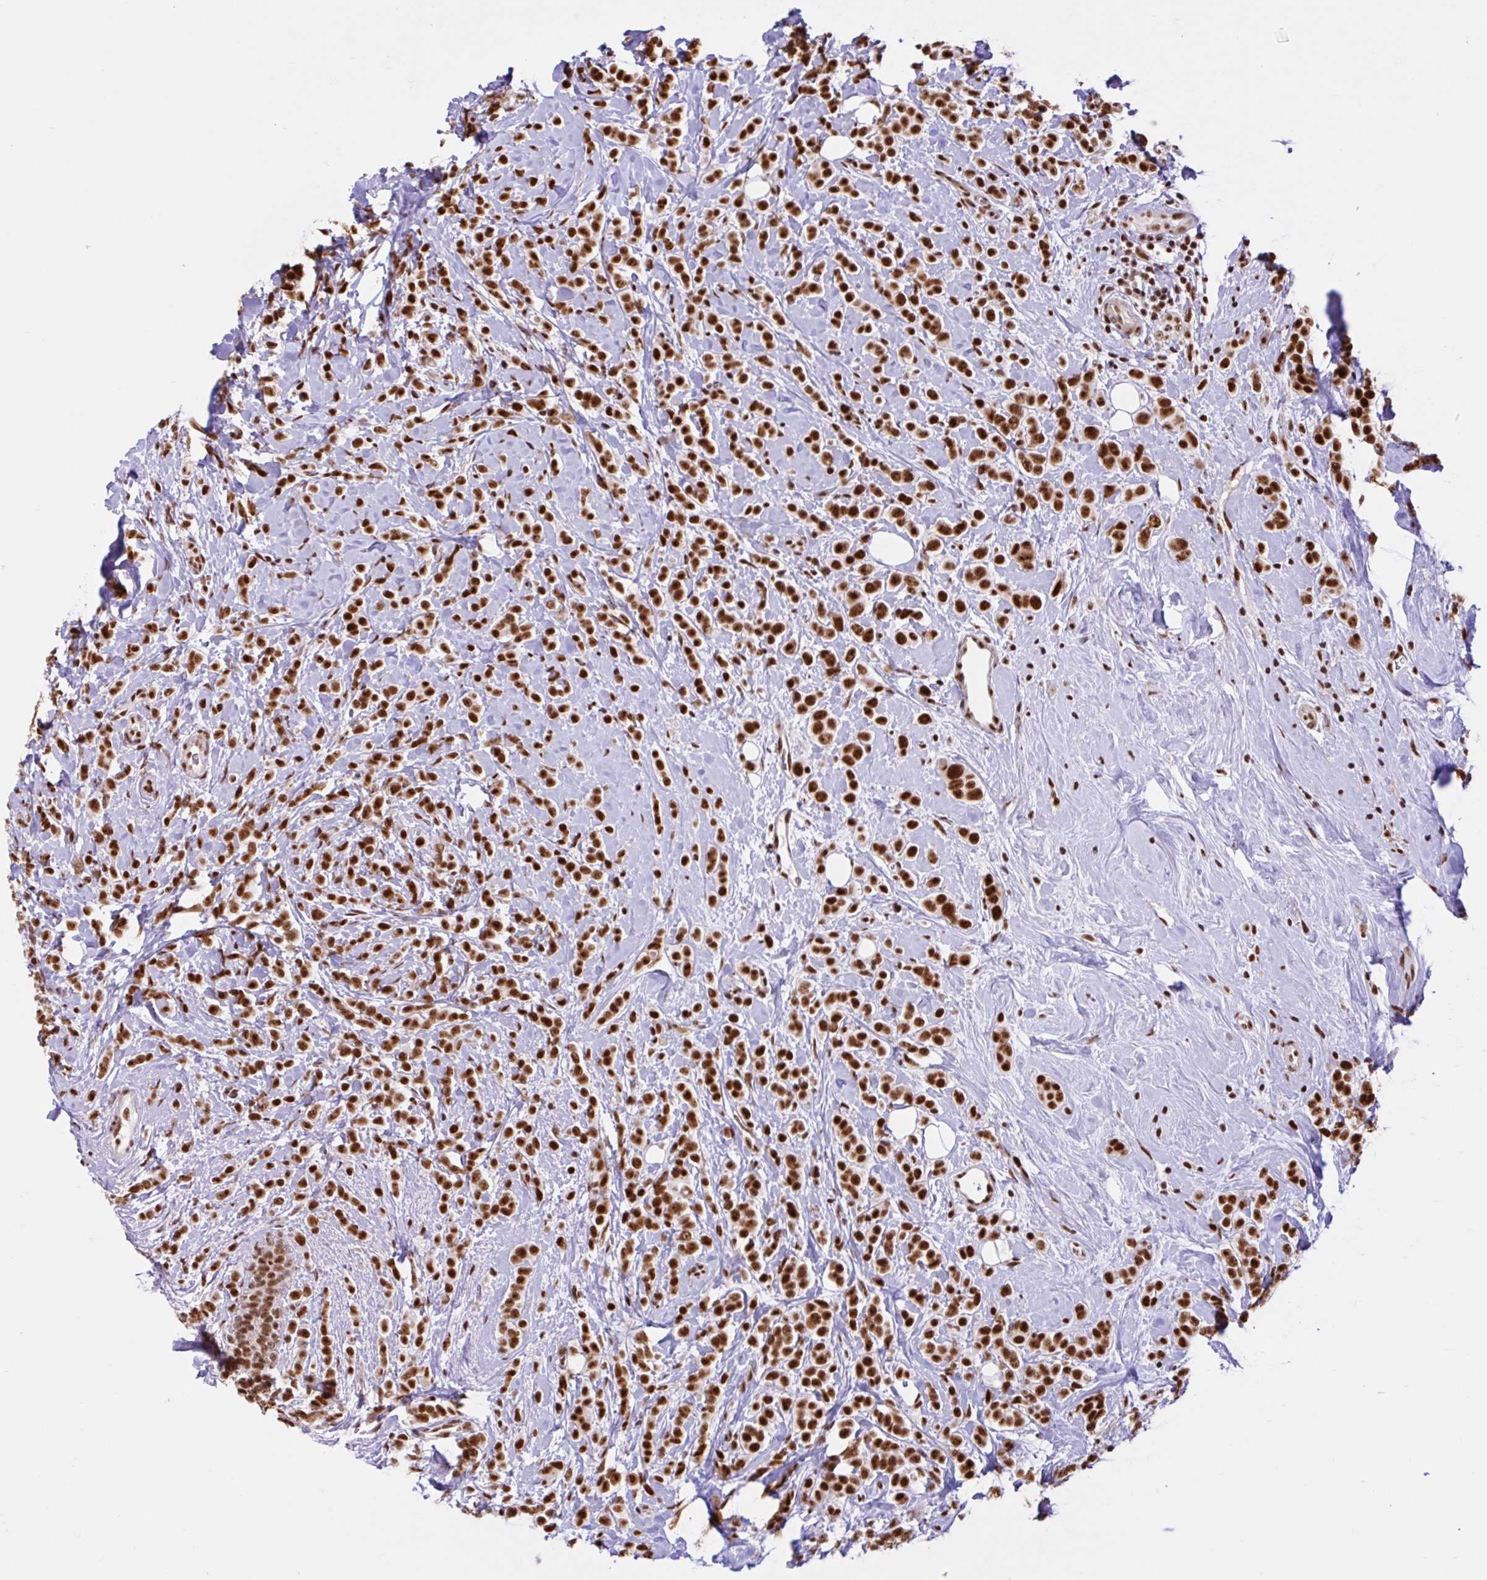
{"staining": {"intensity": "strong", "quantity": ">75%", "location": "nuclear"}, "tissue": "breast cancer", "cell_type": "Tumor cells", "image_type": "cancer", "snomed": [{"axis": "morphology", "description": "Lobular carcinoma"}, {"axis": "topography", "description": "Breast"}], "caption": "Breast cancer (lobular carcinoma) stained for a protein displays strong nuclear positivity in tumor cells.", "gene": "CCDC12", "patient": {"sex": "female", "age": 49}}